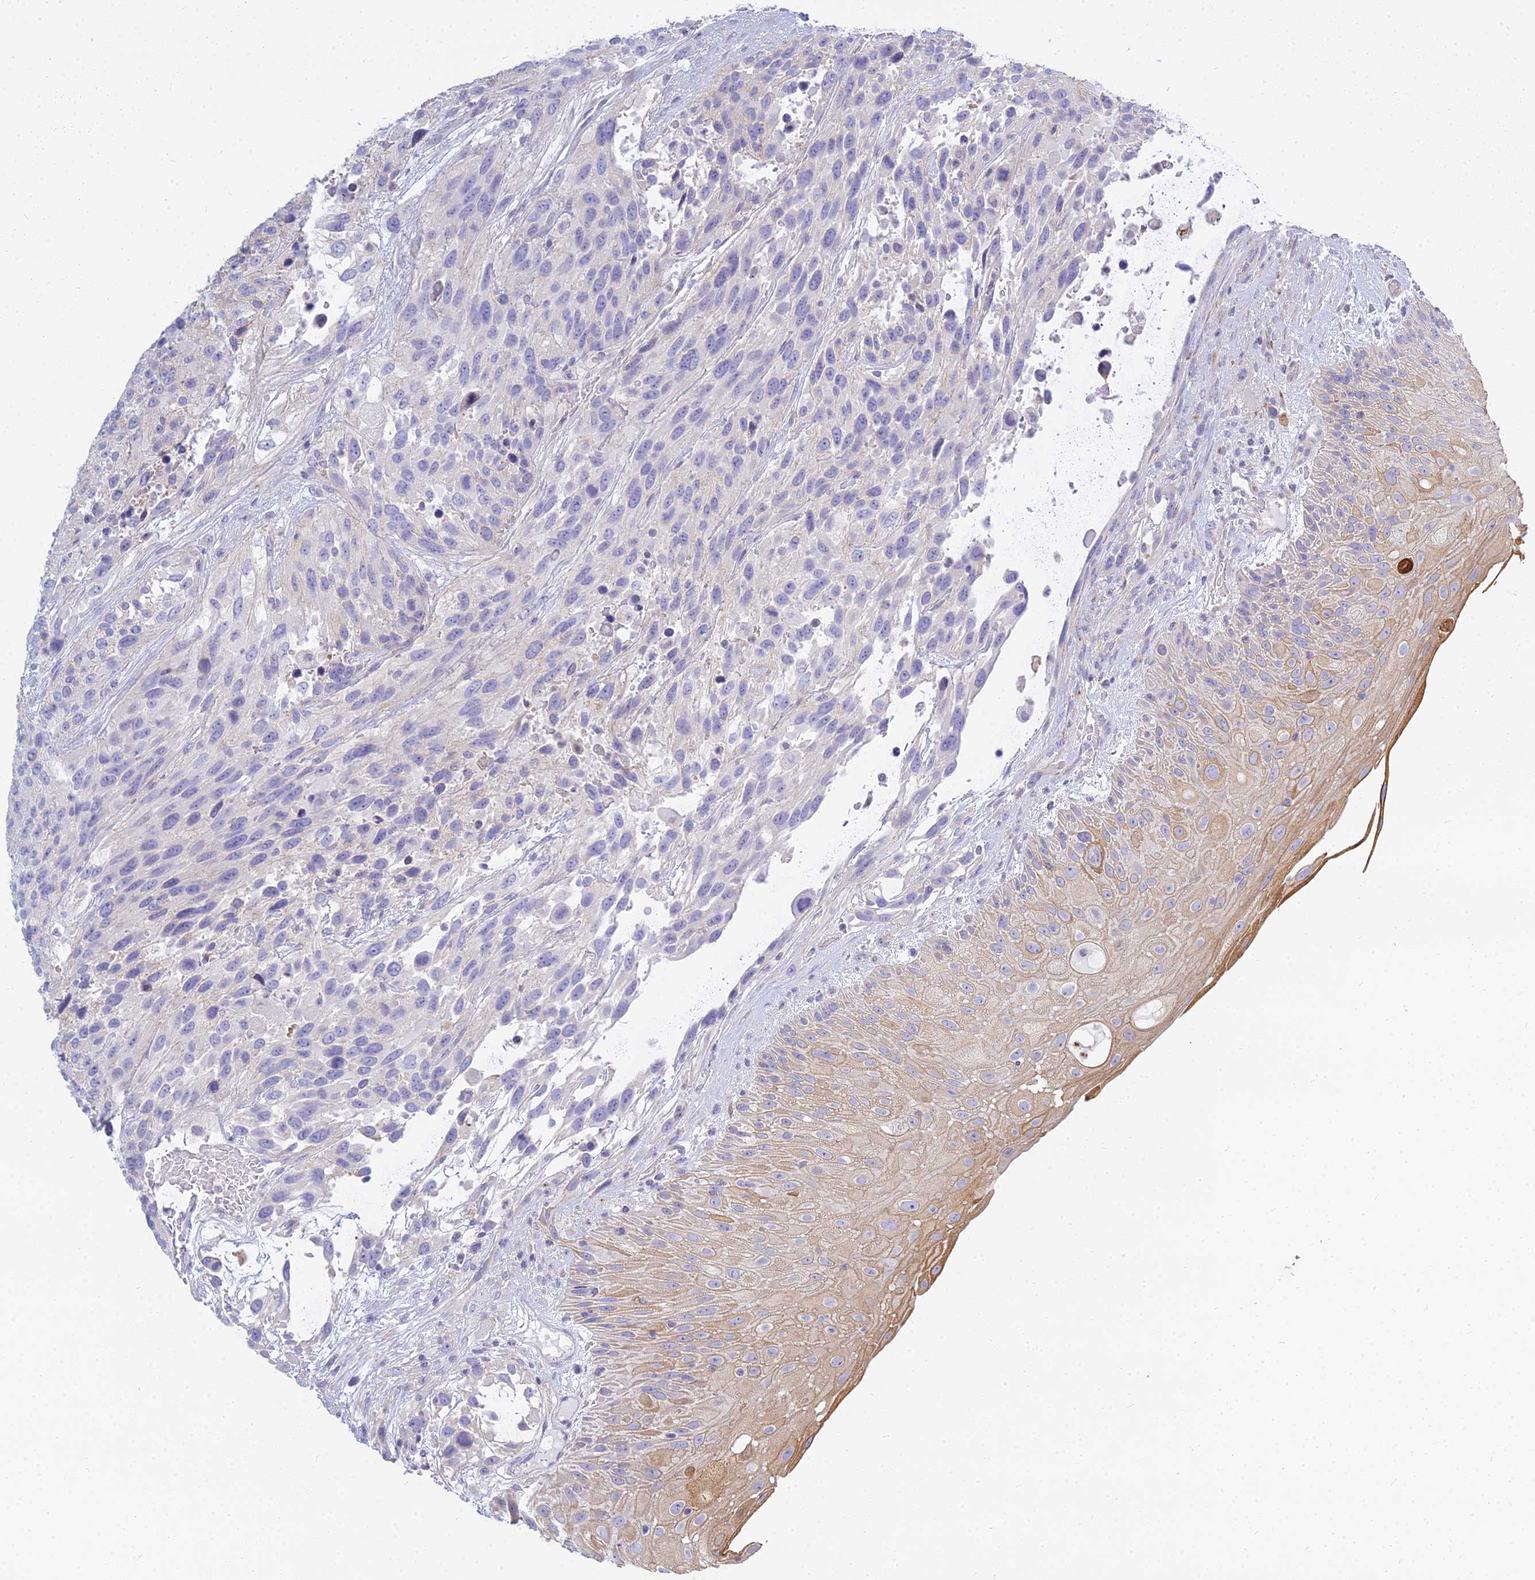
{"staining": {"intensity": "negative", "quantity": "none", "location": "none"}, "tissue": "urothelial cancer", "cell_type": "Tumor cells", "image_type": "cancer", "snomed": [{"axis": "morphology", "description": "Urothelial carcinoma, High grade"}, {"axis": "topography", "description": "Urinary bladder"}], "caption": "High magnification brightfield microscopy of urothelial carcinoma (high-grade) stained with DAB (3,3'-diaminobenzidine) (brown) and counterstained with hematoxylin (blue): tumor cells show no significant expression. The staining was performed using DAB (3,3'-diaminobenzidine) to visualize the protein expression in brown, while the nuclei were stained in blue with hematoxylin (Magnification: 20x).", "gene": "SMIM24", "patient": {"sex": "female", "age": 70}}